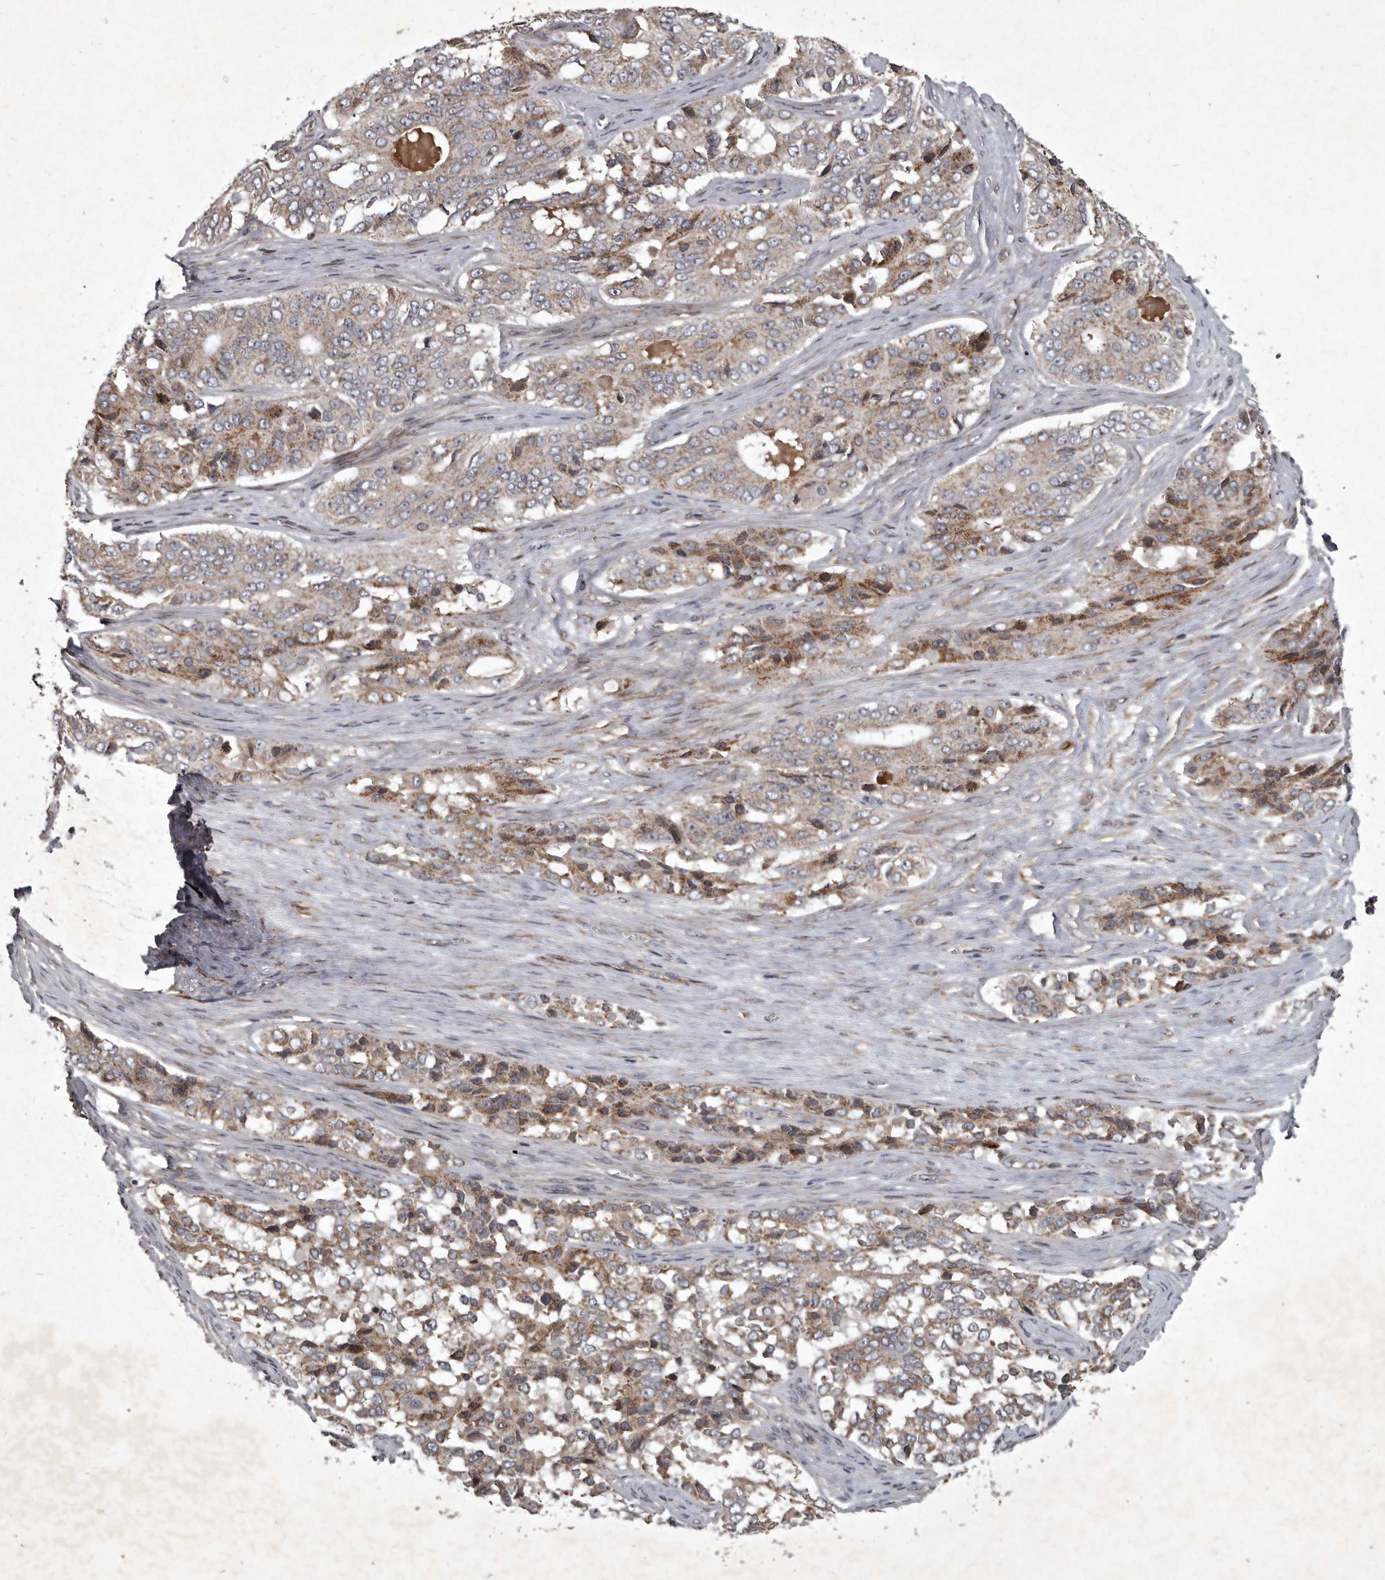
{"staining": {"intensity": "moderate", "quantity": "25%-75%", "location": "cytoplasmic/membranous"}, "tissue": "ovarian cancer", "cell_type": "Tumor cells", "image_type": "cancer", "snomed": [{"axis": "morphology", "description": "Carcinoma, endometroid"}, {"axis": "topography", "description": "Ovary"}], "caption": "Ovarian cancer (endometroid carcinoma) was stained to show a protein in brown. There is medium levels of moderate cytoplasmic/membranous positivity in about 25%-75% of tumor cells. The protein is stained brown, and the nuclei are stained in blue (DAB IHC with brightfield microscopy, high magnification).", "gene": "MRPS15", "patient": {"sex": "female", "age": 51}}